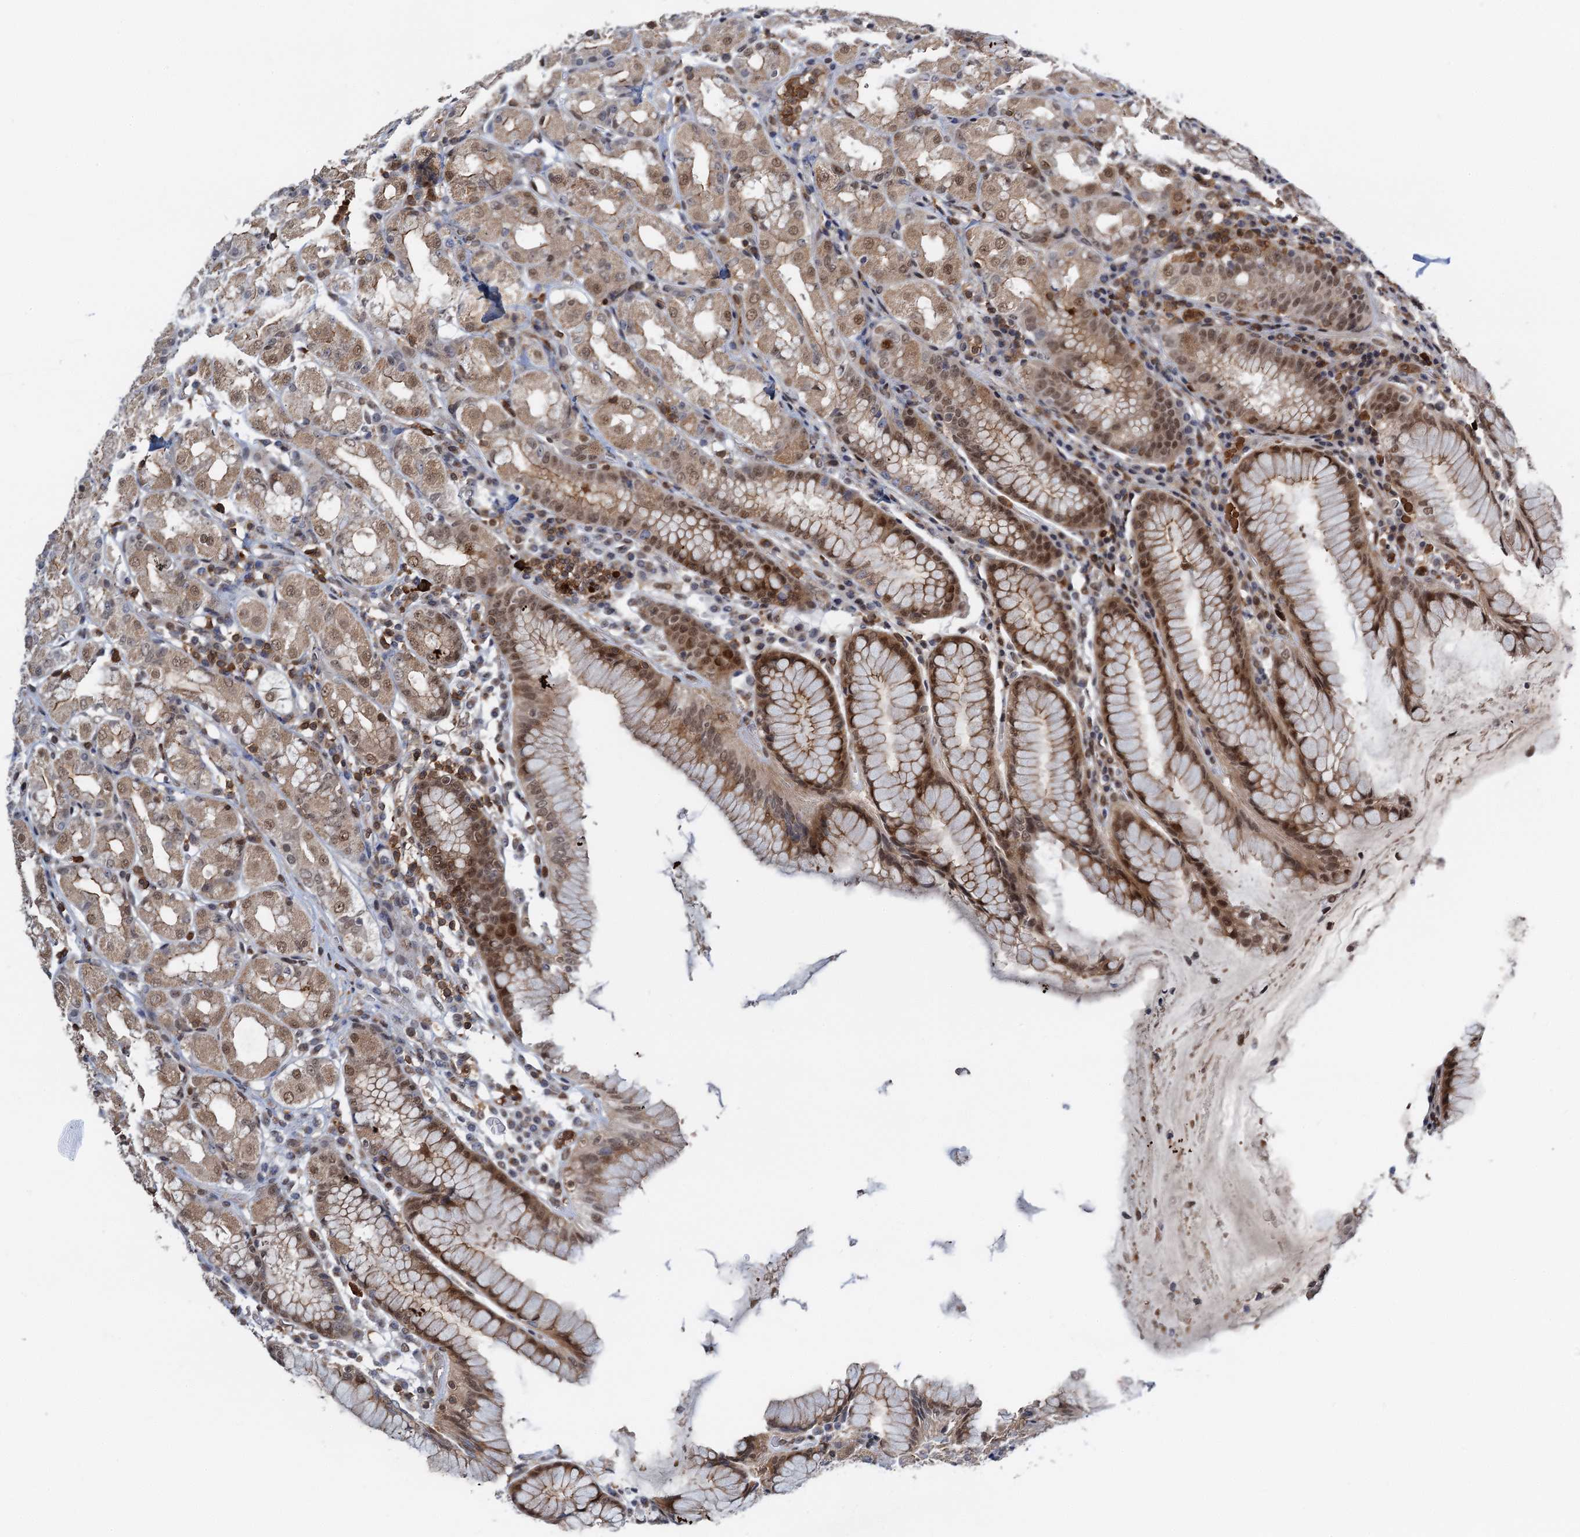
{"staining": {"intensity": "moderate", "quantity": "25%-75%", "location": "cytoplasmic/membranous,nuclear"}, "tissue": "stomach", "cell_type": "Glandular cells", "image_type": "normal", "snomed": [{"axis": "morphology", "description": "Normal tissue, NOS"}, {"axis": "topography", "description": "Stomach, lower"}], "caption": "This histopathology image demonstrates immunohistochemistry (IHC) staining of benign human stomach, with medium moderate cytoplasmic/membranous,nuclear staining in approximately 25%-75% of glandular cells.", "gene": "ZNF609", "patient": {"sex": "female", "age": 56}}